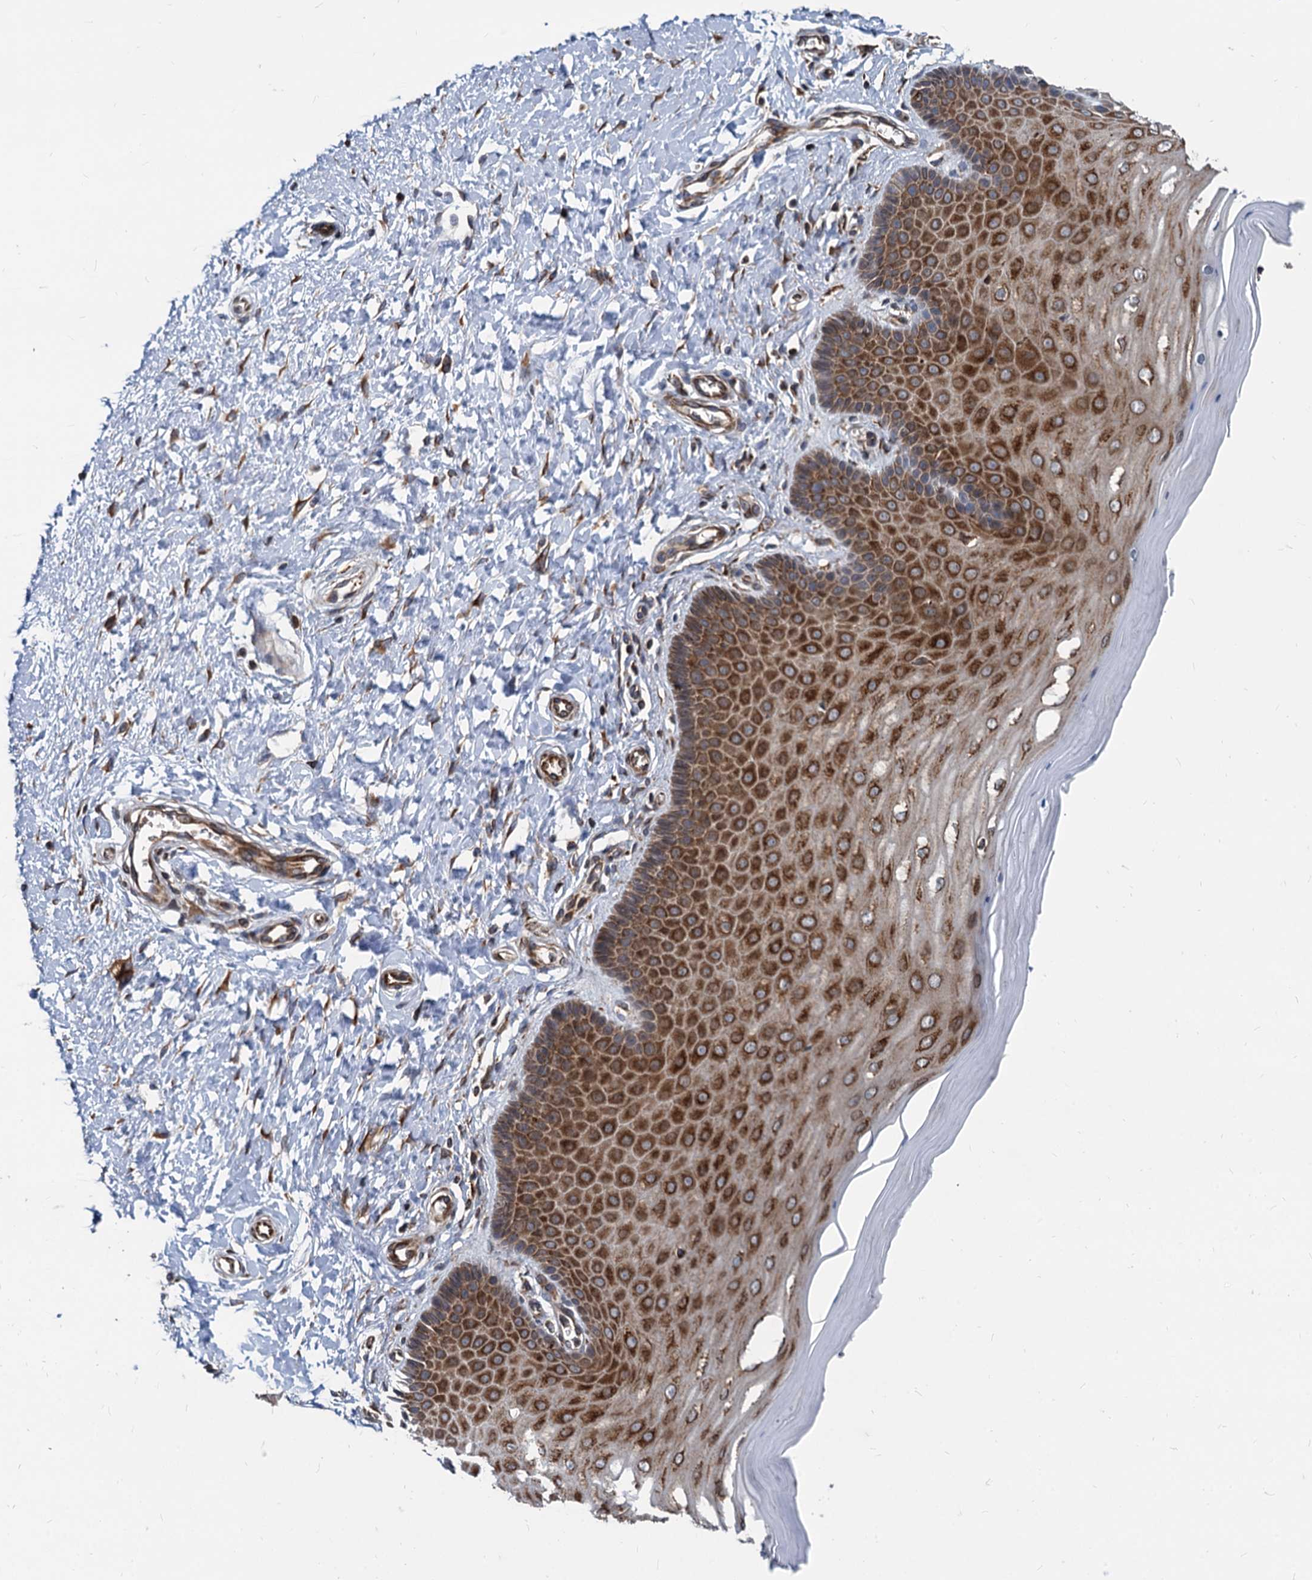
{"staining": {"intensity": "moderate", "quantity": ">75%", "location": "cytoplasmic/membranous"}, "tissue": "cervix", "cell_type": "Glandular cells", "image_type": "normal", "snomed": [{"axis": "morphology", "description": "Normal tissue, NOS"}, {"axis": "topography", "description": "Cervix"}], "caption": "IHC staining of normal cervix, which reveals medium levels of moderate cytoplasmic/membranous positivity in approximately >75% of glandular cells indicating moderate cytoplasmic/membranous protein expression. The staining was performed using DAB (brown) for protein detection and nuclei were counterstained in hematoxylin (blue).", "gene": "STIM1", "patient": {"sex": "female", "age": 55}}